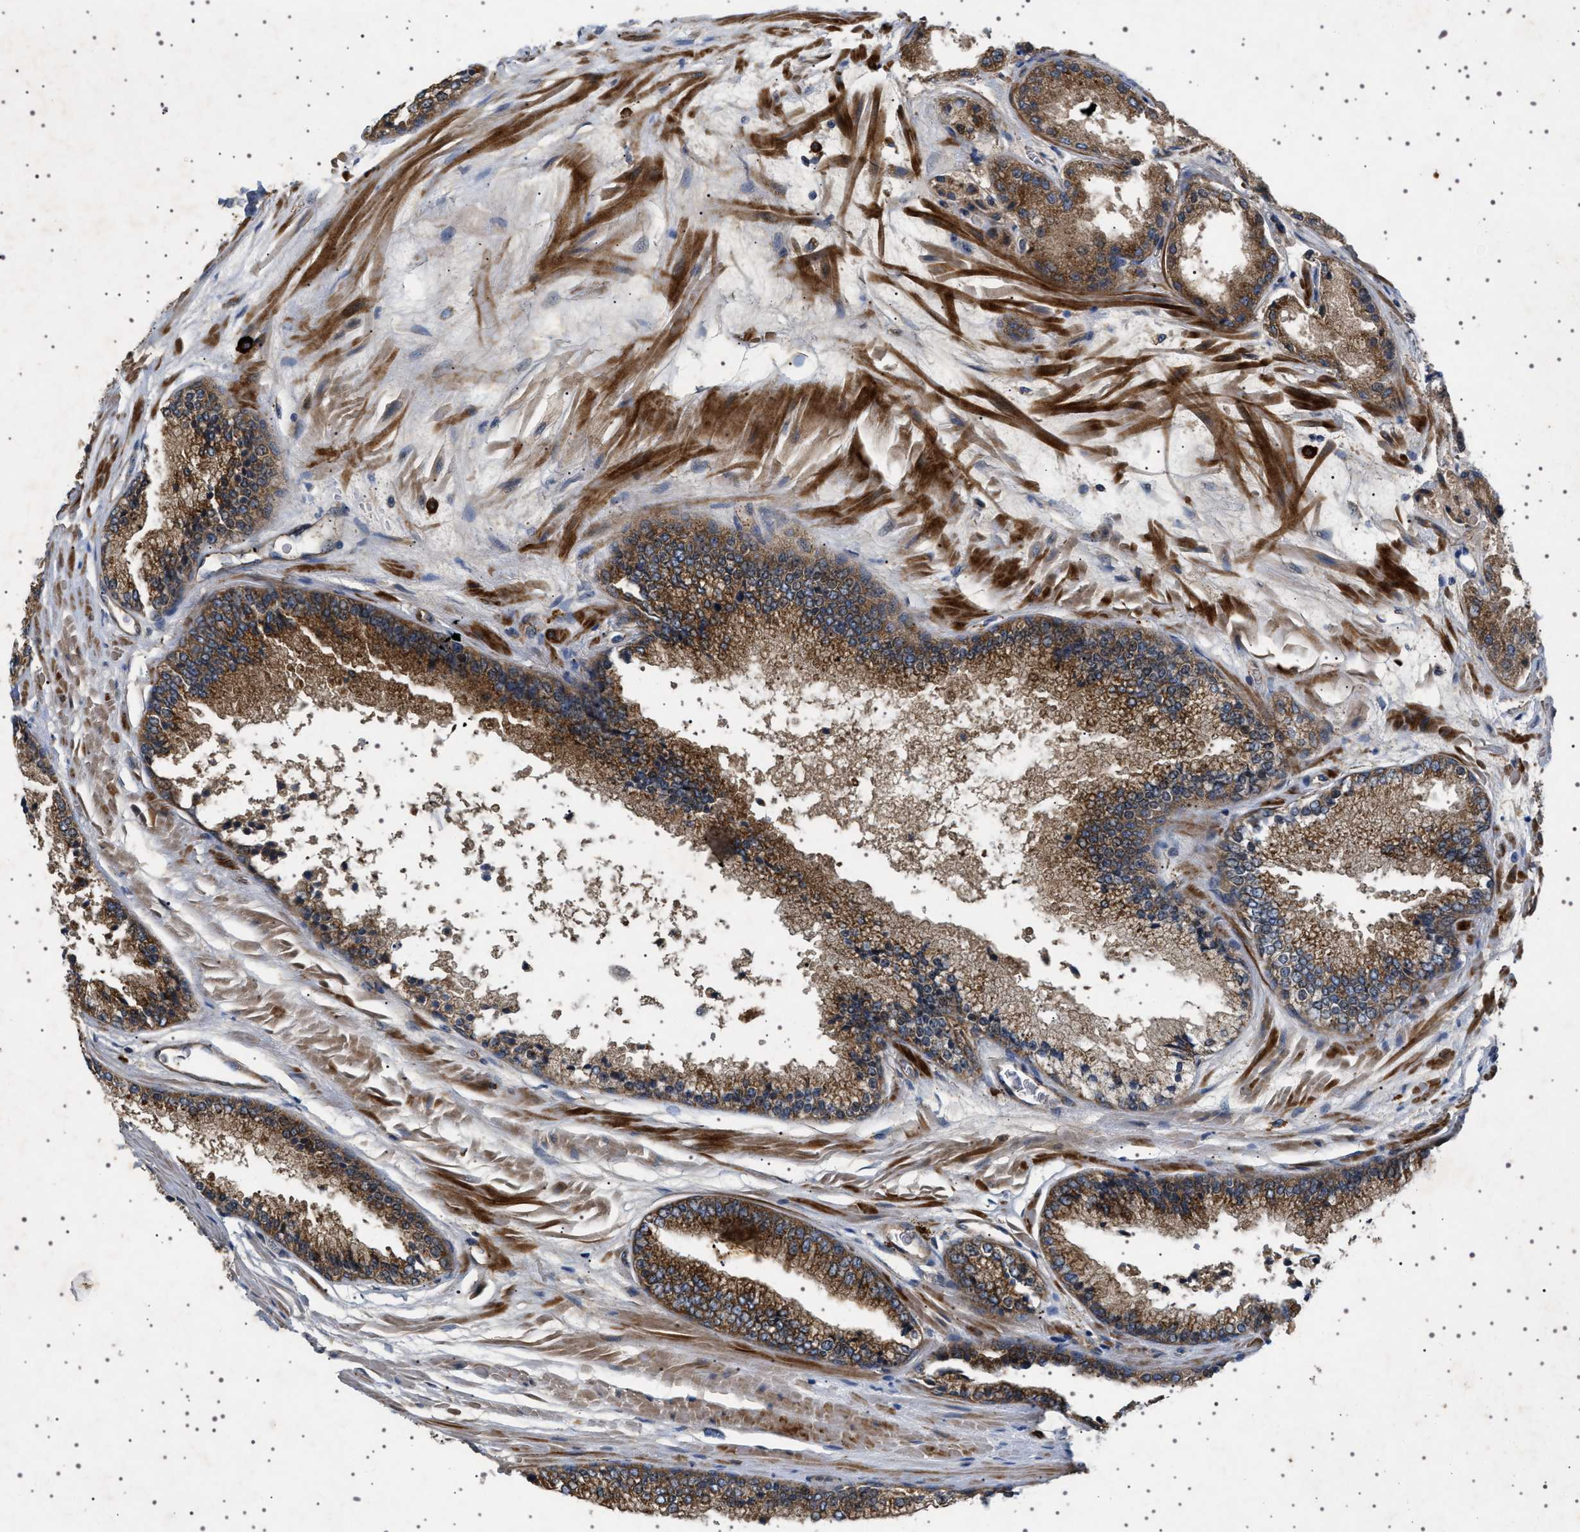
{"staining": {"intensity": "strong", "quantity": ">75%", "location": "cytoplasmic/membranous"}, "tissue": "prostate cancer", "cell_type": "Tumor cells", "image_type": "cancer", "snomed": [{"axis": "morphology", "description": "Adenocarcinoma, High grade"}, {"axis": "topography", "description": "Prostate"}], "caption": "Immunohistochemistry micrograph of neoplastic tissue: prostate cancer stained using immunohistochemistry reveals high levels of strong protein expression localized specifically in the cytoplasmic/membranous of tumor cells, appearing as a cytoplasmic/membranous brown color.", "gene": "CCDC186", "patient": {"sex": "male", "age": 65}}